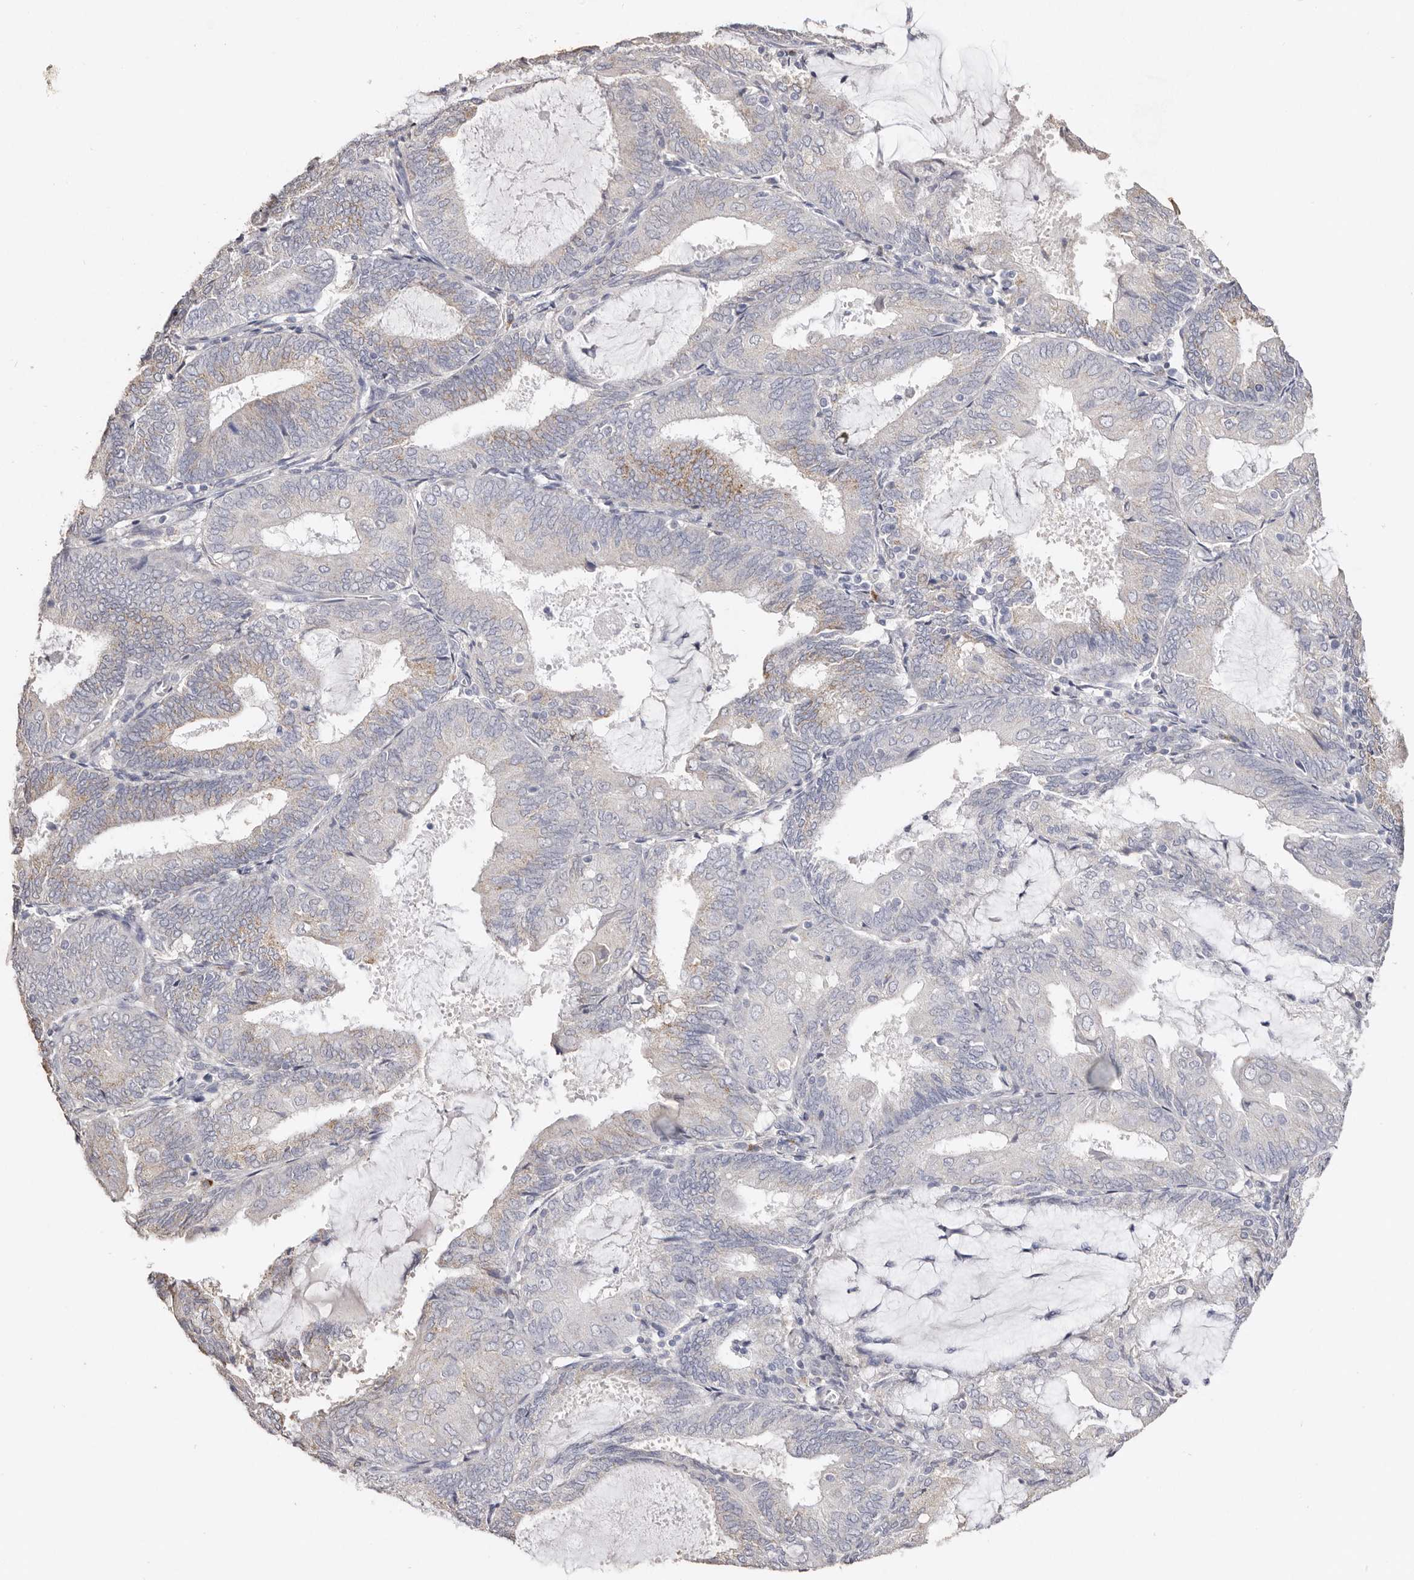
{"staining": {"intensity": "moderate", "quantity": "<25%", "location": "cytoplasmic/membranous"}, "tissue": "endometrial cancer", "cell_type": "Tumor cells", "image_type": "cancer", "snomed": [{"axis": "morphology", "description": "Adenocarcinoma, NOS"}, {"axis": "topography", "description": "Endometrium"}], "caption": "Protein staining demonstrates moderate cytoplasmic/membranous staining in about <25% of tumor cells in endometrial cancer. Nuclei are stained in blue.", "gene": "LGALS7B", "patient": {"sex": "female", "age": 81}}